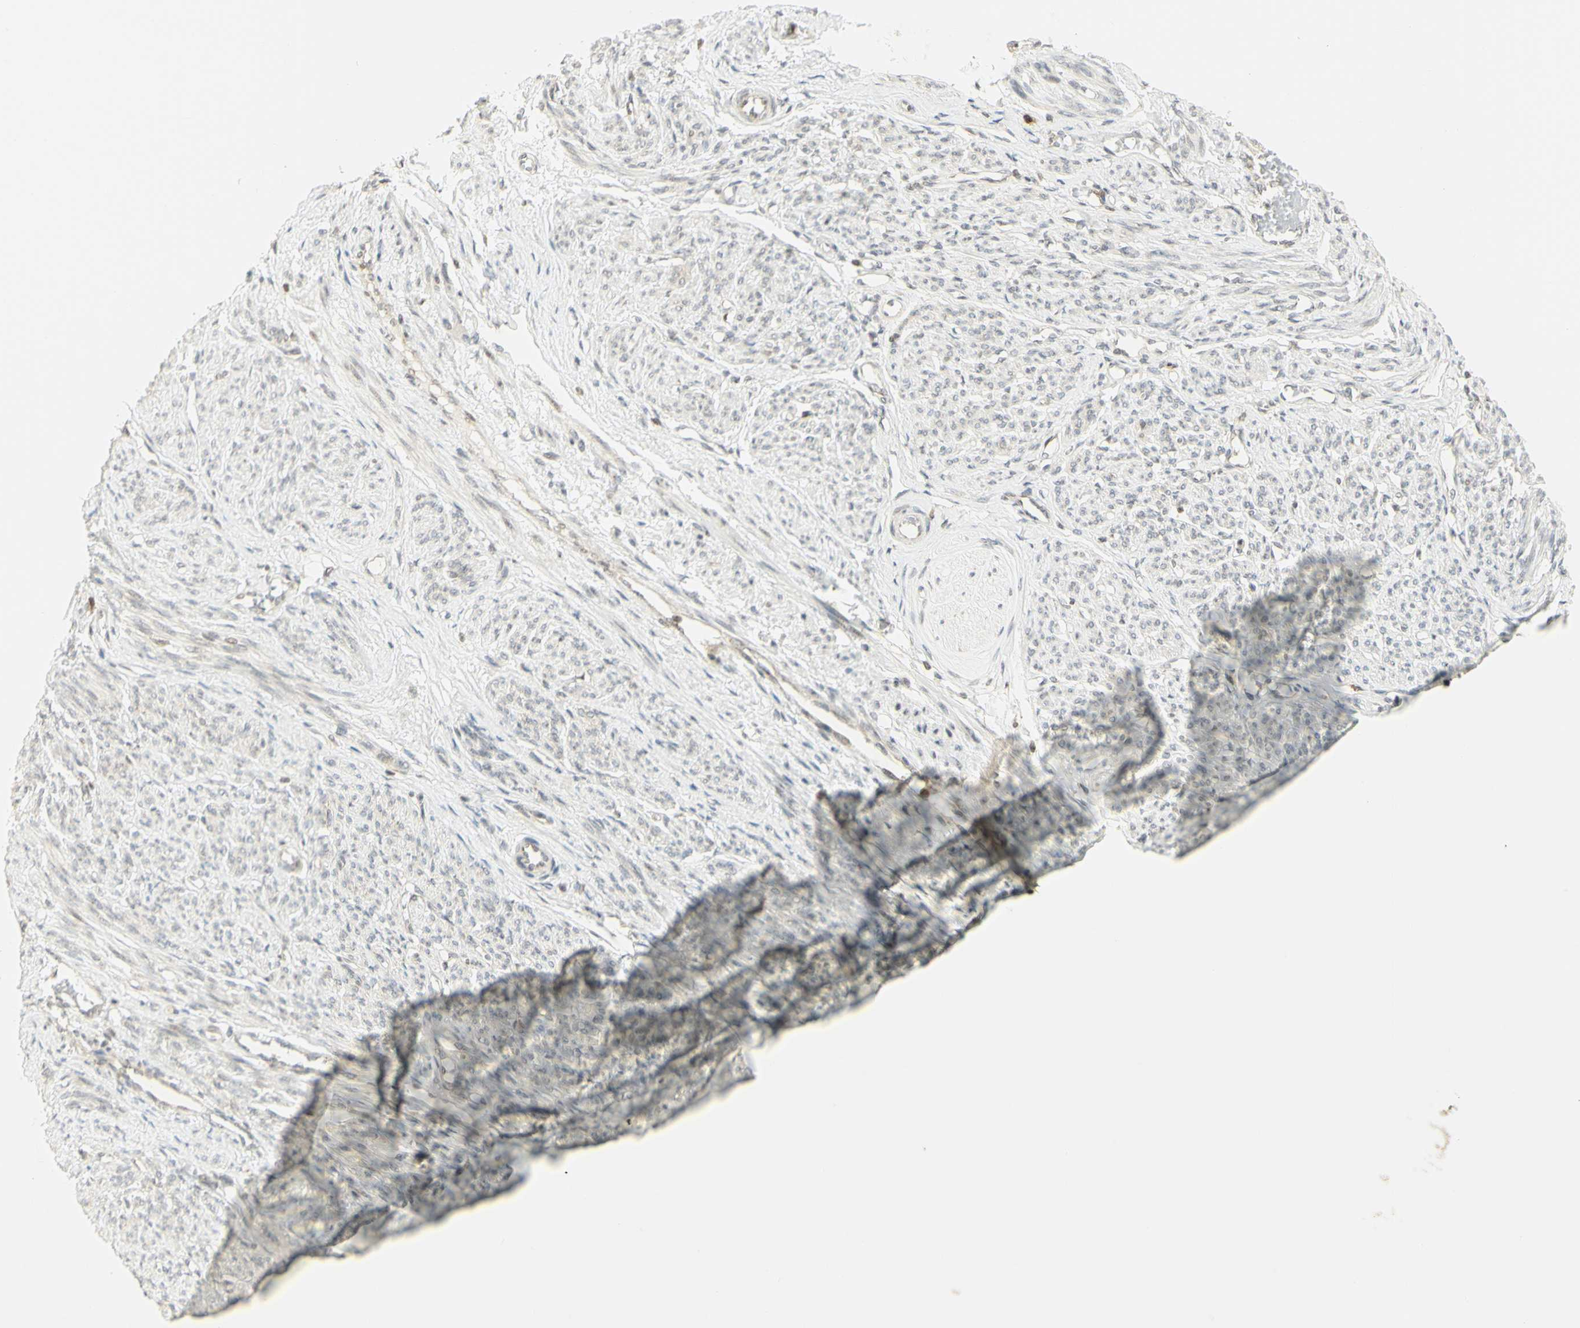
{"staining": {"intensity": "weak", "quantity": "25%-75%", "location": "nuclear"}, "tissue": "smooth muscle", "cell_type": "Smooth muscle cells", "image_type": "normal", "snomed": [{"axis": "morphology", "description": "Normal tissue, NOS"}, {"axis": "topography", "description": "Smooth muscle"}], "caption": "Immunohistochemistry image of unremarkable smooth muscle: human smooth muscle stained using IHC reveals low levels of weak protein expression localized specifically in the nuclear of smooth muscle cells, appearing as a nuclear brown color.", "gene": "KIF11", "patient": {"sex": "female", "age": 65}}